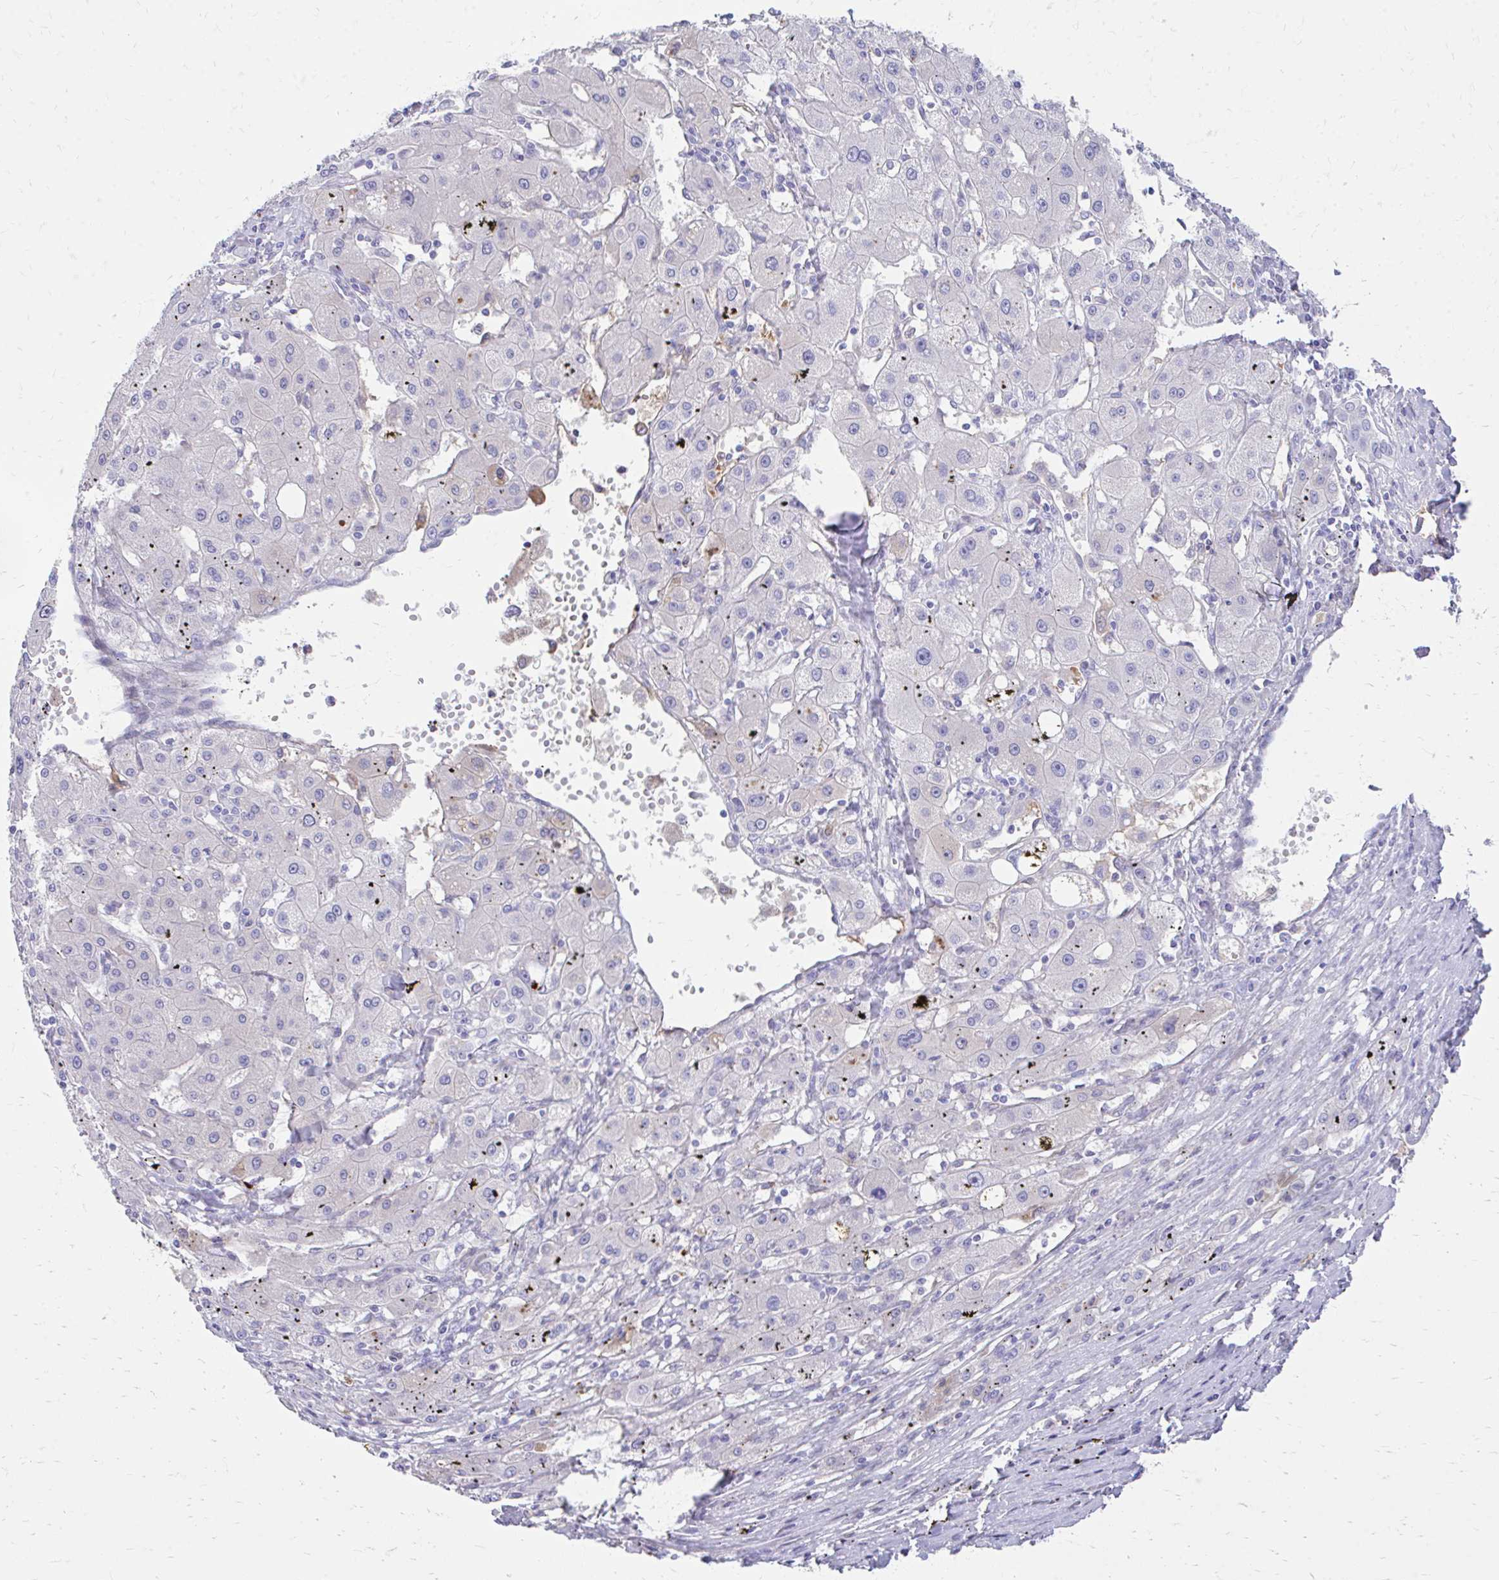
{"staining": {"intensity": "negative", "quantity": "none", "location": "none"}, "tissue": "liver cancer", "cell_type": "Tumor cells", "image_type": "cancer", "snomed": [{"axis": "morphology", "description": "Carcinoma, Hepatocellular, NOS"}, {"axis": "topography", "description": "Liver"}], "caption": "IHC photomicrograph of hepatocellular carcinoma (liver) stained for a protein (brown), which demonstrates no staining in tumor cells.", "gene": "CFH", "patient": {"sex": "male", "age": 72}}